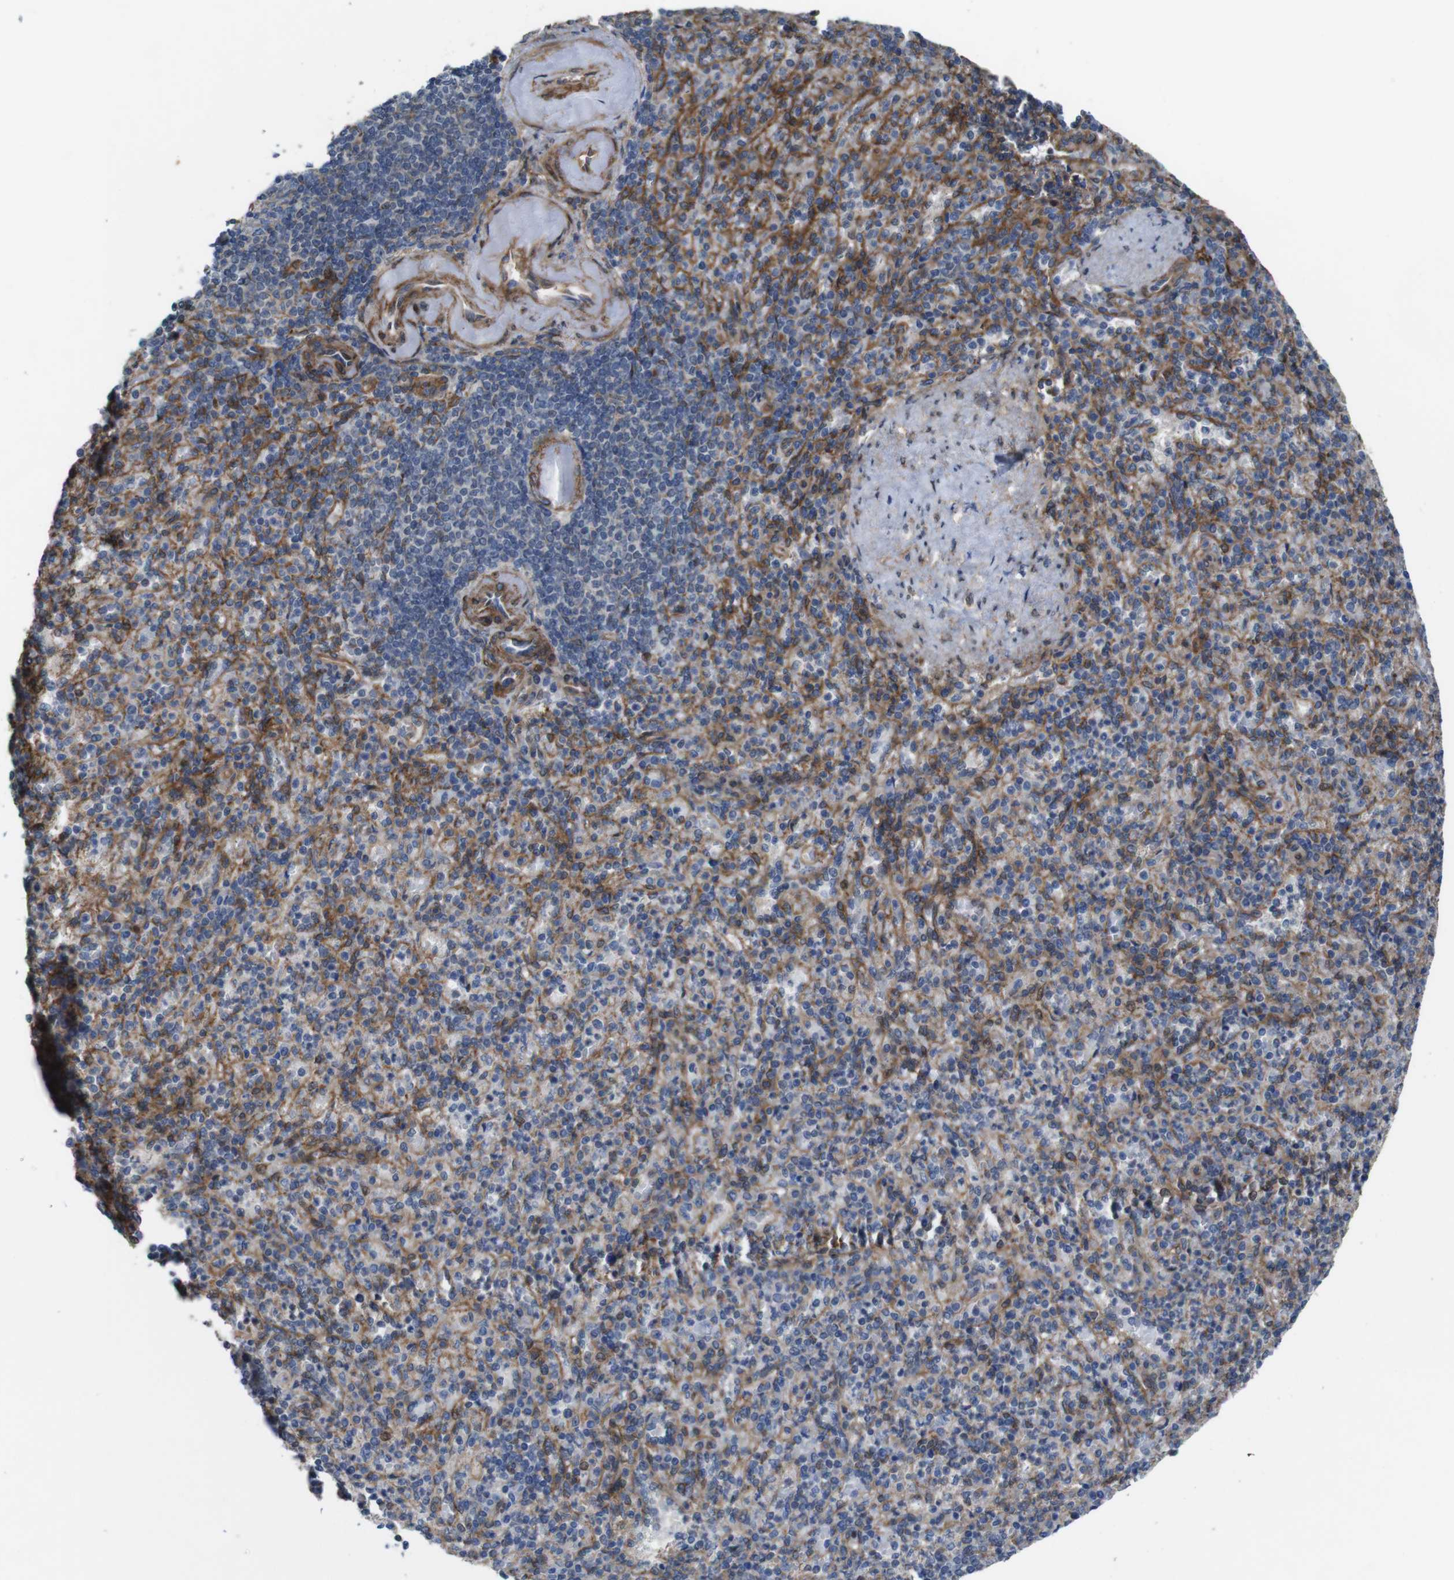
{"staining": {"intensity": "moderate", "quantity": "25%-75%", "location": "cytoplasmic/membranous"}, "tissue": "spleen", "cell_type": "Cells in red pulp", "image_type": "normal", "snomed": [{"axis": "morphology", "description": "Normal tissue, NOS"}, {"axis": "topography", "description": "Spleen"}], "caption": "Immunohistochemical staining of normal spleen reveals 25%-75% levels of moderate cytoplasmic/membranous protein positivity in approximately 25%-75% of cells in red pulp.", "gene": "PTGER4", "patient": {"sex": "female", "age": 74}}